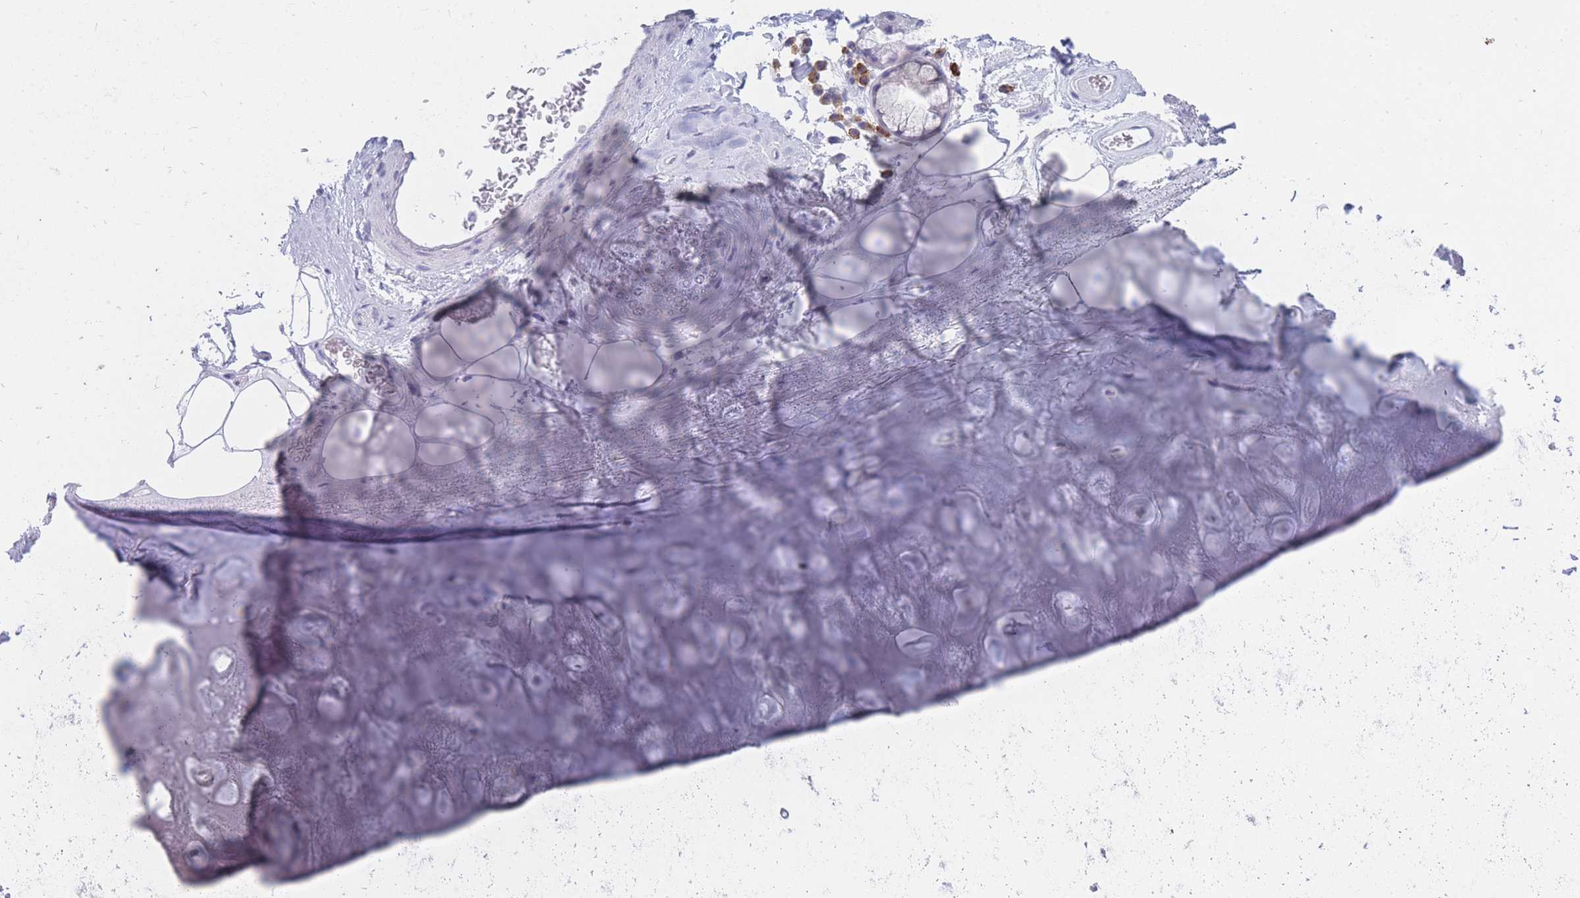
{"staining": {"intensity": "negative", "quantity": "none", "location": "none"}, "tissue": "adipose tissue", "cell_type": "Adipocytes", "image_type": "normal", "snomed": [{"axis": "morphology", "description": "Normal tissue, NOS"}, {"axis": "topography", "description": "Cartilage tissue"}], "caption": "The photomicrograph exhibits no staining of adipocytes in benign adipose tissue.", "gene": "ZFP37", "patient": {"sex": "male", "age": 81}}